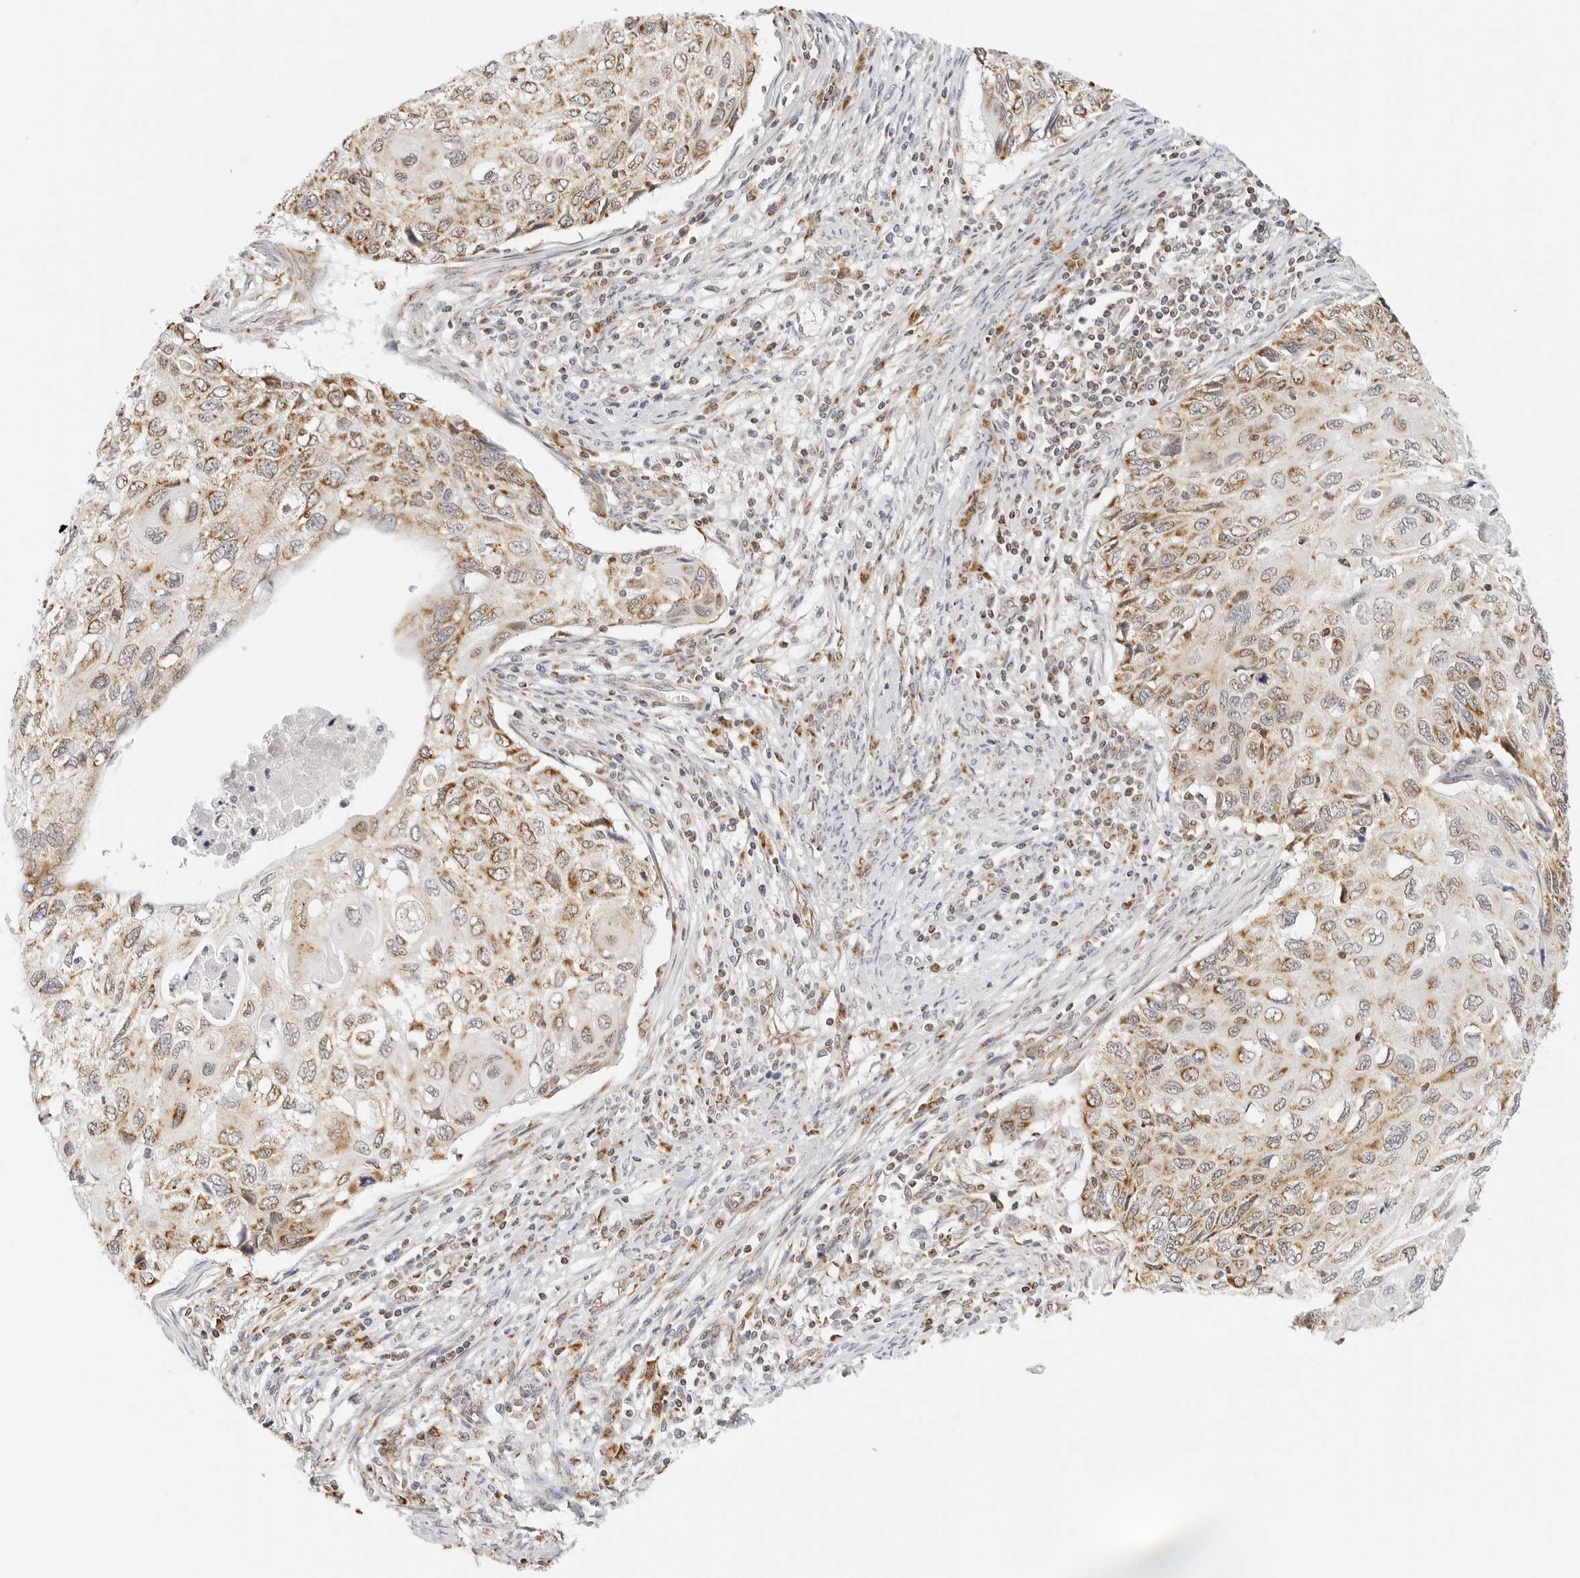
{"staining": {"intensity": "moderate", "quantity": ">75%", "location": "cytoplasmic/membranous"}, "tissue": "cervical cancer", "cell_type": "Tumor cells", "image_type": "cancer", "snomed": [{"axis": "morphology", "description": "Squamous cell carcinoma, NOS"}, {"axis": "topography", "description": "Cervix"}], "caption": "High-power microscopy captured an IHC photomicrograph of squamous cell carcinoma (cervical), revealing moderate cytoplasmic/membranous expression in about >75% of tumor cells.", "gene": "ATL1", "patient": {"sex": "female", "age": 70}}